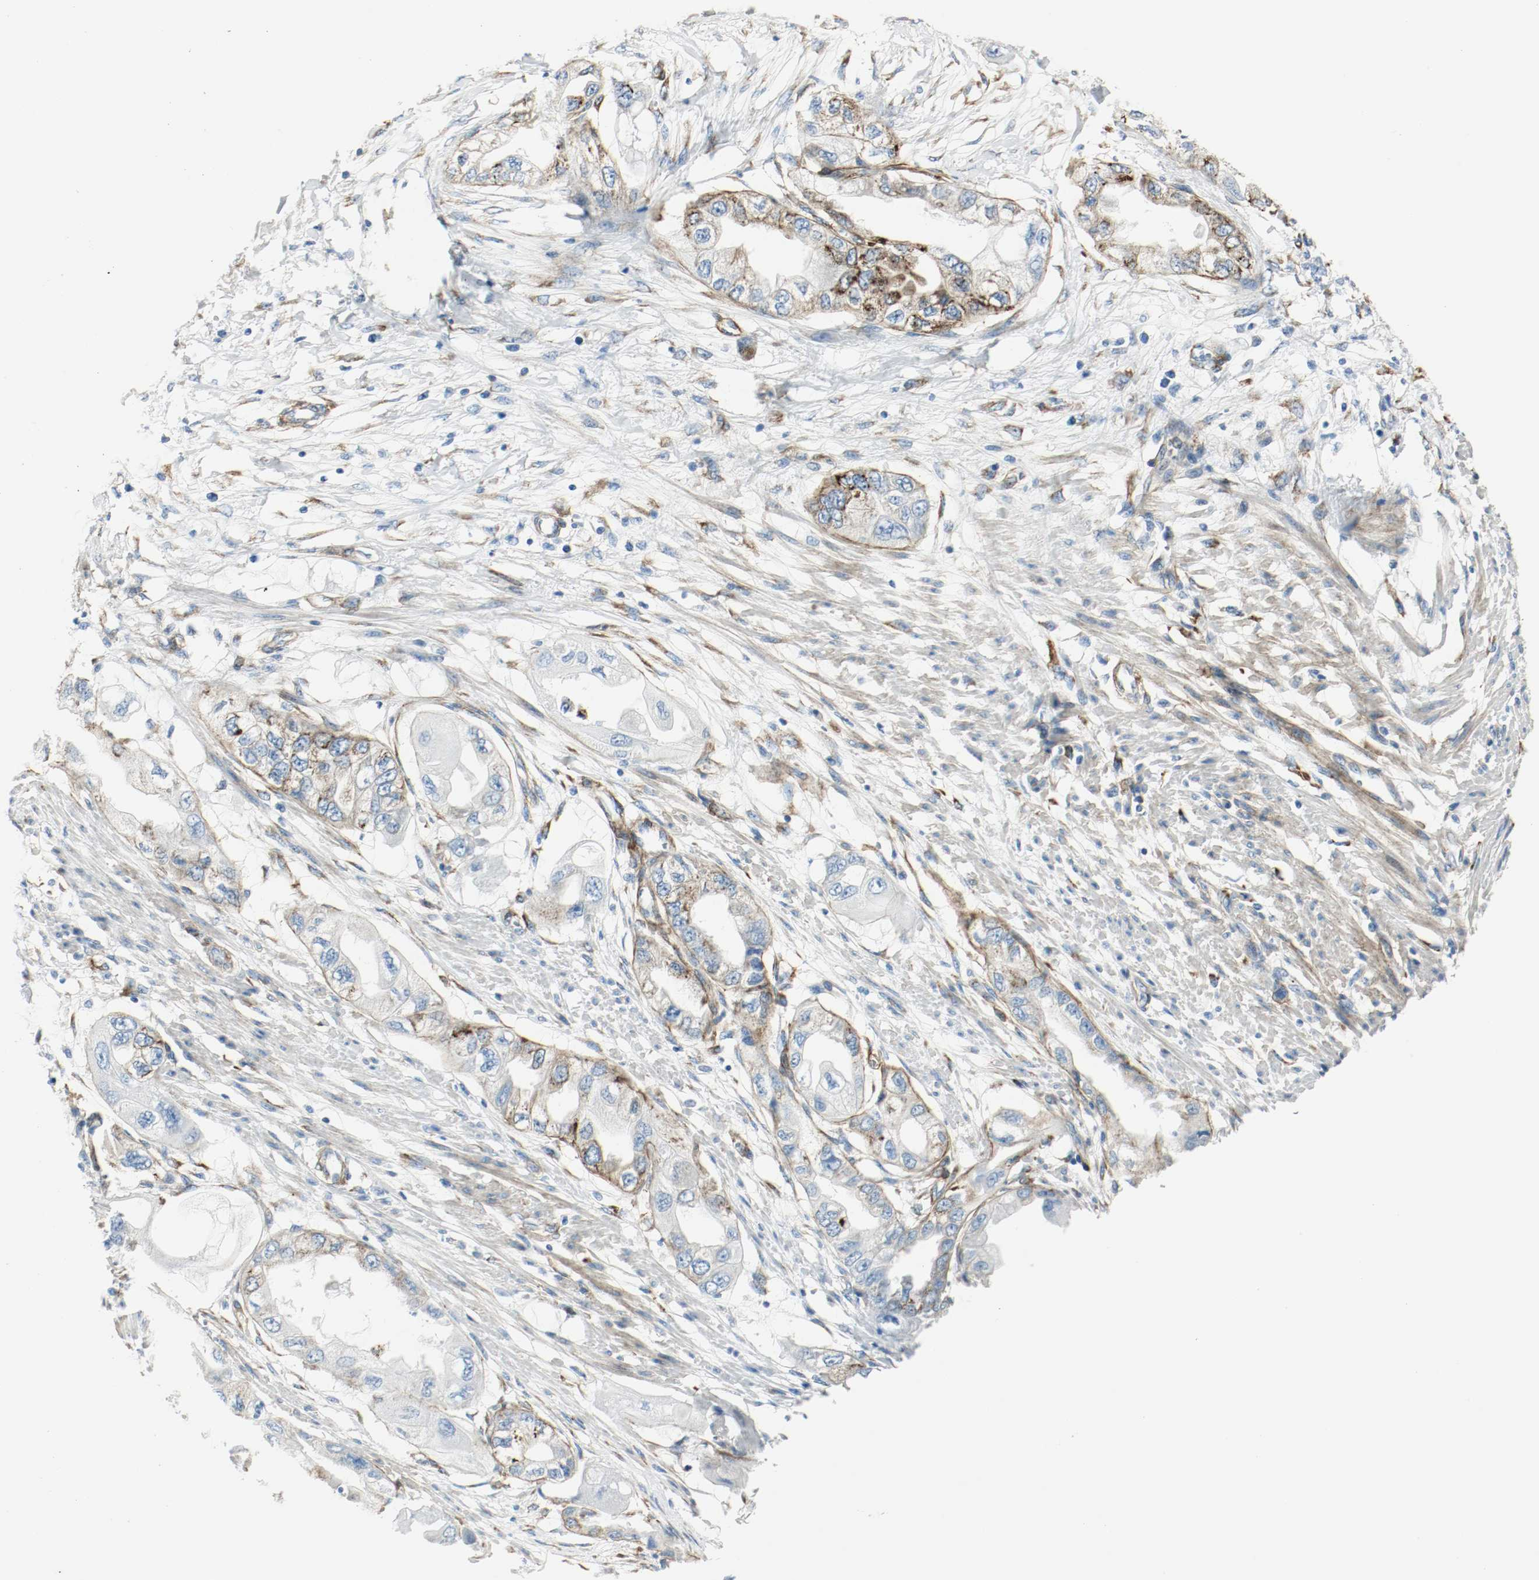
{"staining": {"intensity": "moderate", "quantity": "25%-75%", "location": "cytoplasmic/membranous"}, "tissue": "endometrial cancer", "cell_type": "Tumor cells", "image_type": "cancer", "snomed": [{"axis": "morphology", "description": "Adenocarcinoma, NOS"}, {"axis": "topography", "description": "Endometrium"}], "caption": "Protein staining by immunohistochemistry displays moderate cytoplasmic/membranous expression in about 25%-75% of tumor cells in endometrial adenocarcinoma.", "gene": "LAMB1", "patient": {"sex": "female", "age": 67}}